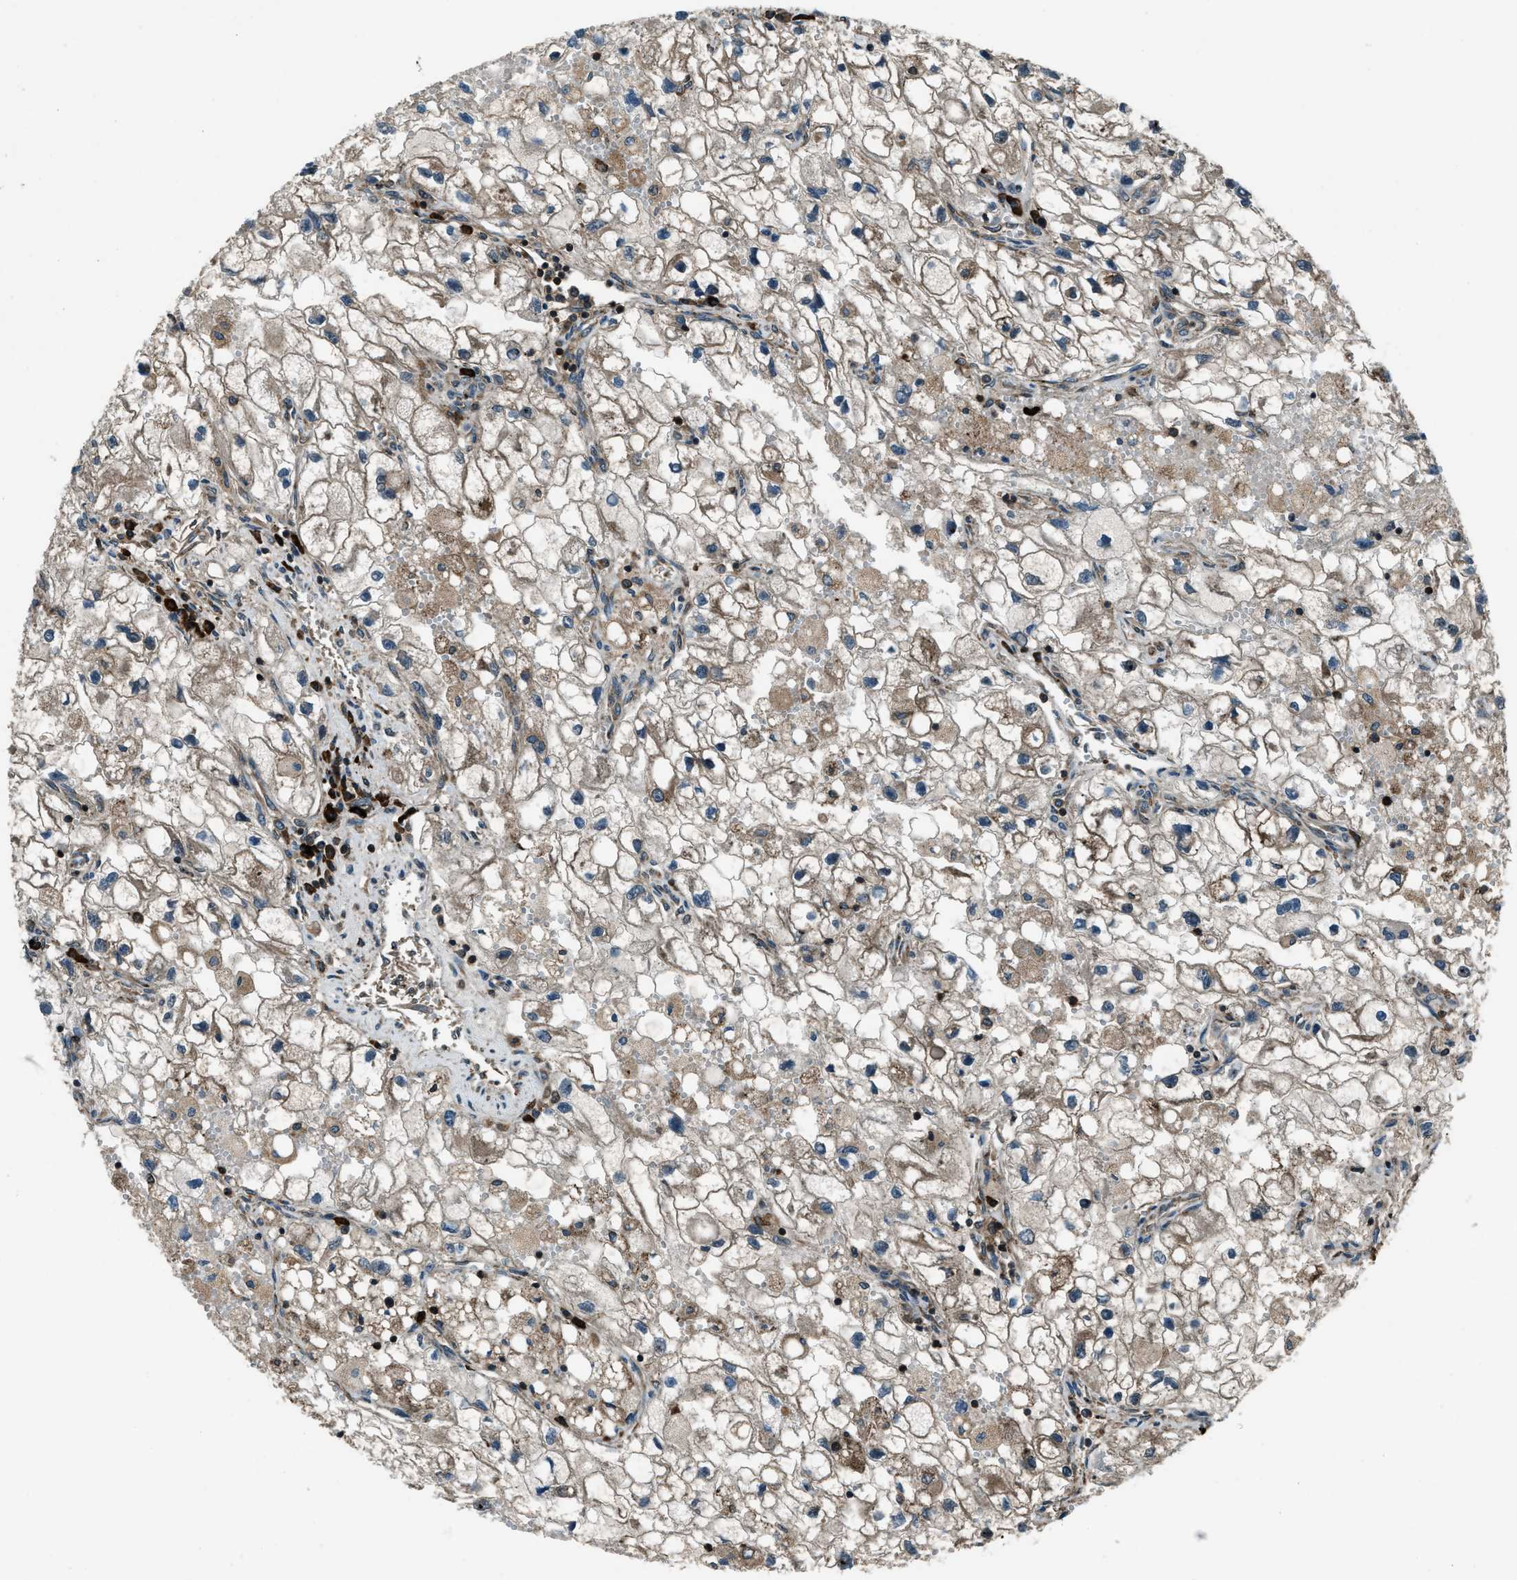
{"staining": {"intensity": "moderate", "quantity": ">75%", "location": "cytoplasmic/membranous"}, "tissue": "renal cancer", "cell_type": "Tumor cells", "image_type": "cancer", "snomed": [{"axis": "morphology", "description": "Adenocarcinoma, NOS"}, {"axis": "topography", "description": "Kidney"}], "caption": "Protein analysis of renal cancer (adenocarcinoma) tissue reveals moderate cytoplasmic/membranous expression in about >75% of tumor cells. The protein of interest is stained brown, and the nuclei are stained in blue (DAB IHC with brightfield microscopy, high magnification).", "gene": "SNX30", "patient": {"sex": "female", "age": 70}}